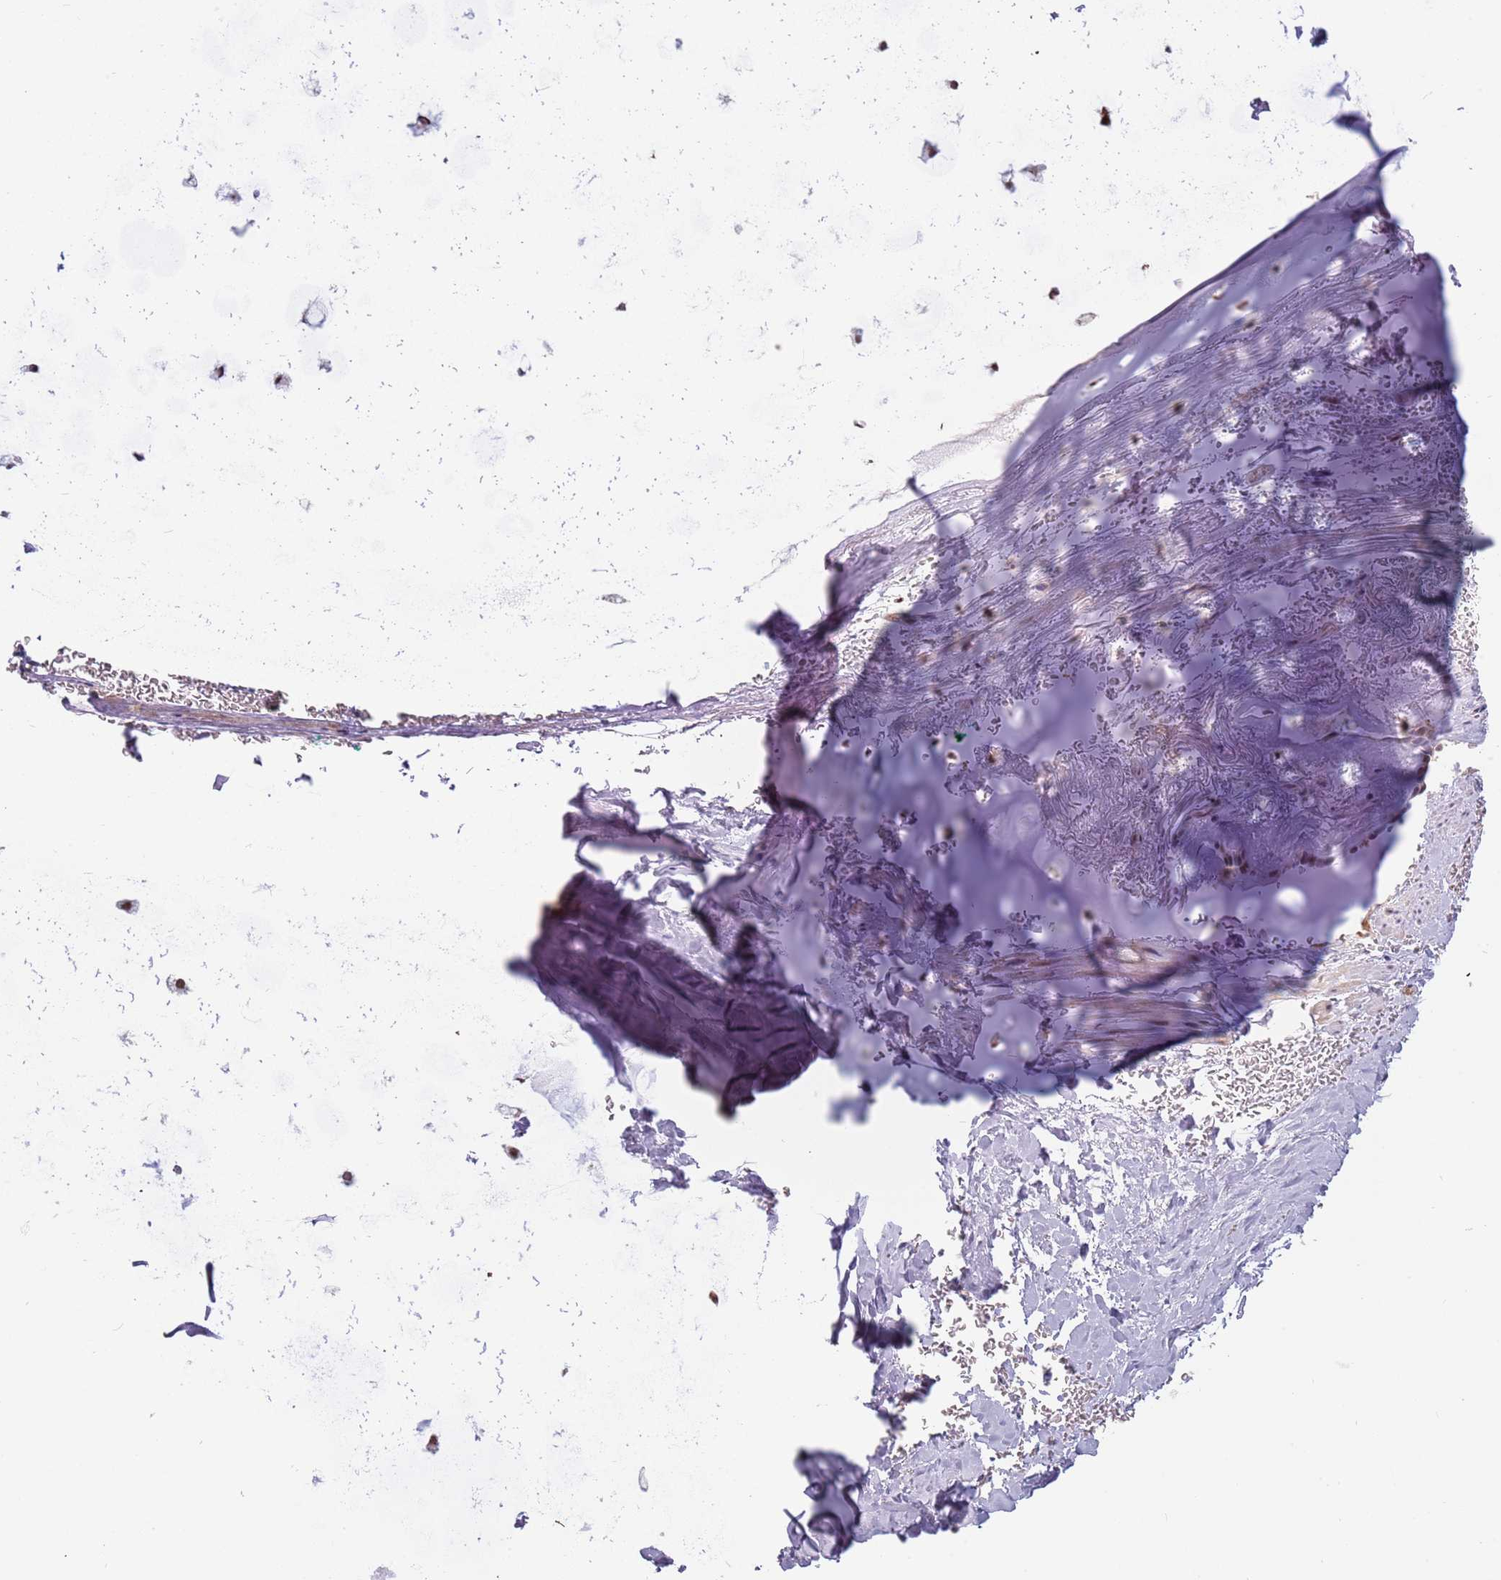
{"staining": {"intensity": "negative", "quantity": "none", "location": "none"}, "tissue": "adipose tissue", "cell_type": "Adipocytes", "image_type": "normal", "snomed": [{"axis": "morphology", "description": "Normal tissue, NOS"}, {"axis": "topography", "description": "Cartilage tissue"}], "caption": "DAB (3,3'-diaminobenzidine) immunohistochemical staining of unremarkable human adipose tissue shows no significant staining in adipocytes. (DAB immunohistochemistry (IHC) visualized using brightfield microscopy, high magnification).", "gene": "BARD1", "patient": {"sex": "male", "age": 66}}